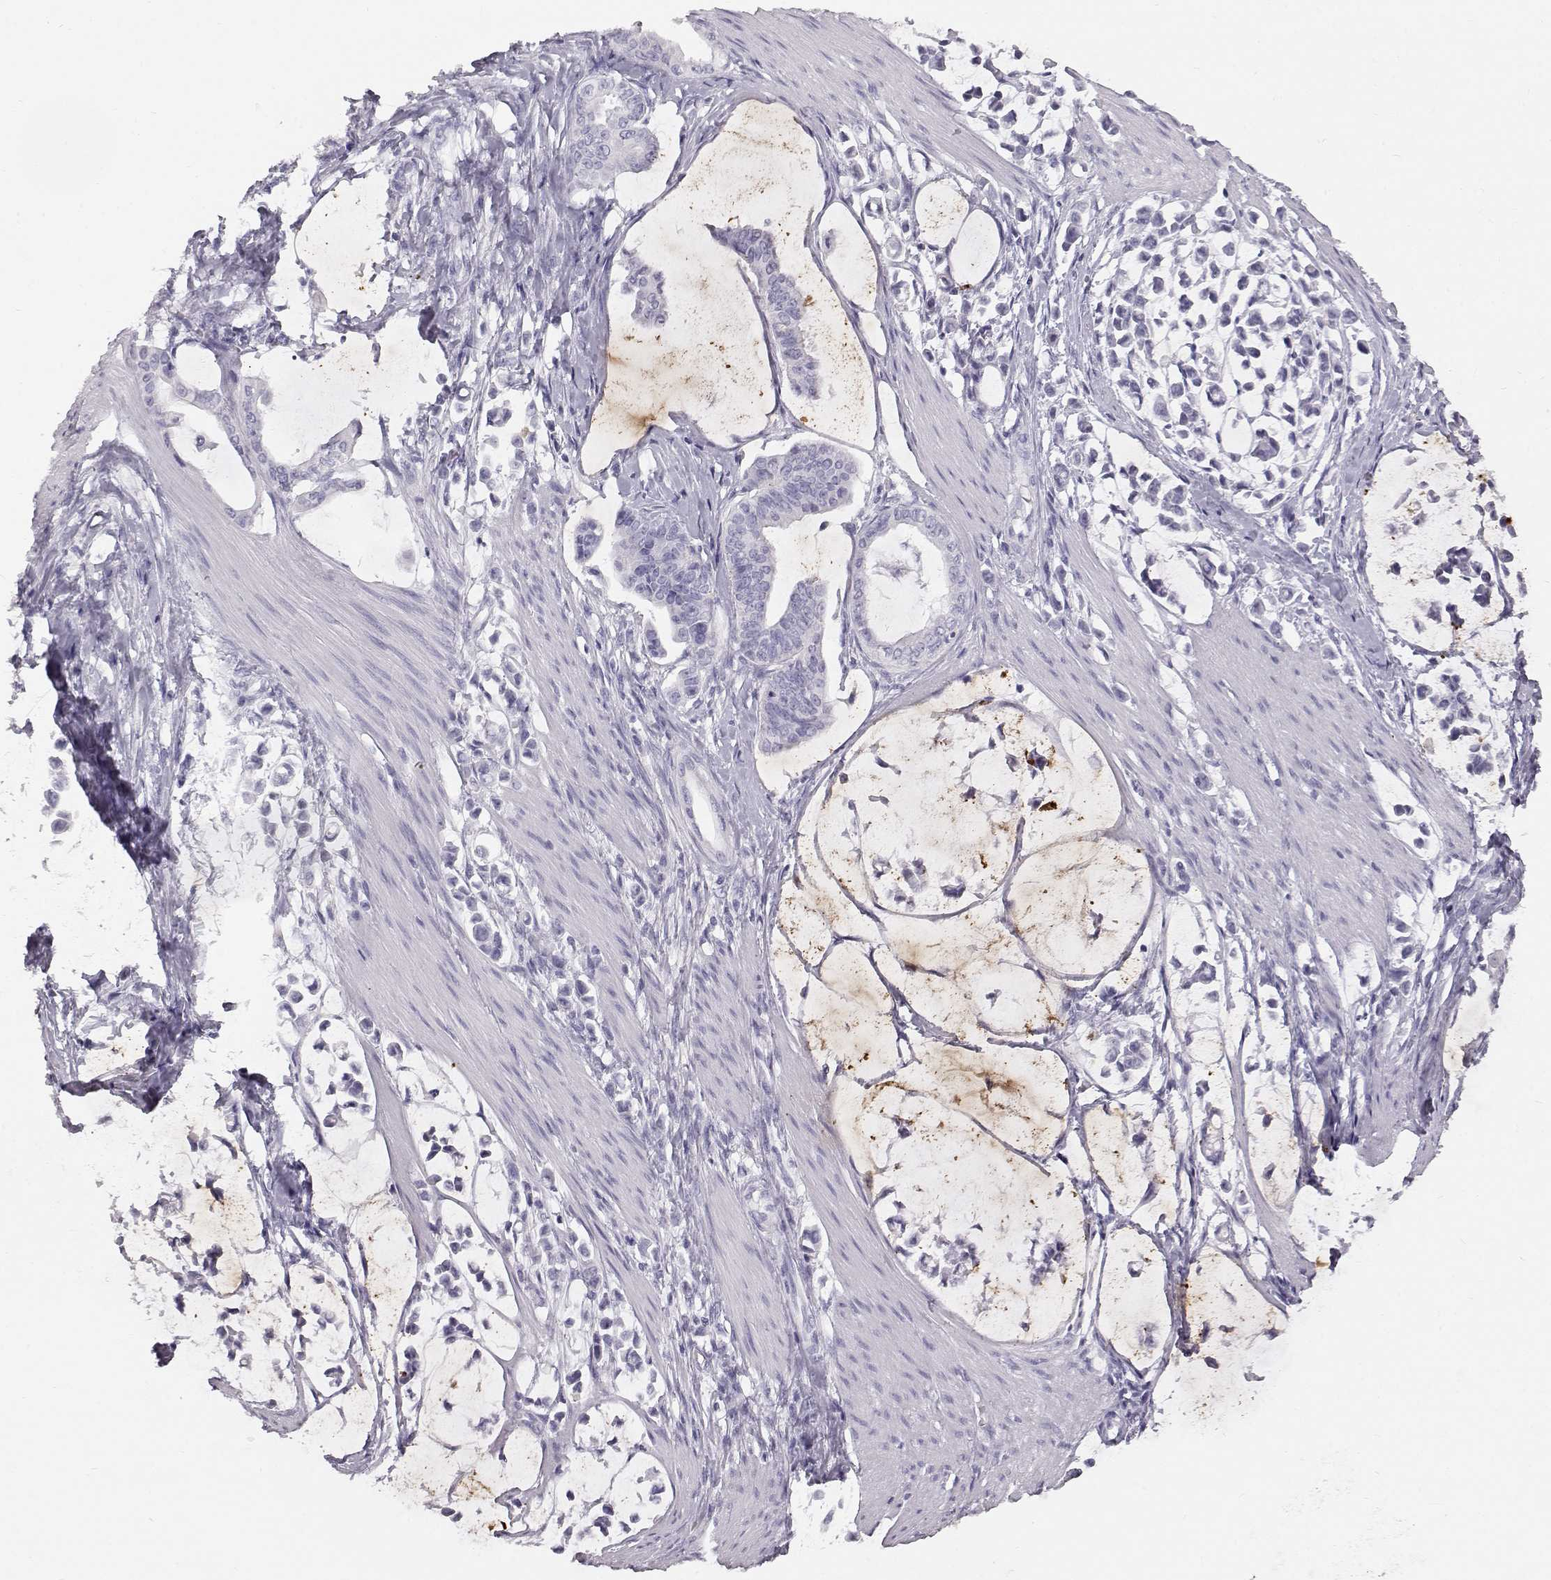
{"staining": {"intensity": "negative", "quantity": "none", "location": "none"}, "tissue": "stomach cancer", "cell_type": "Tumor cells", "image_type": "cancer", "snomed": [{"axis": "morphology", "description": "Adenocarcinoma, NOS"}, {"axis": "topography", "description": "Stomach"}], "caption": "Immunohistochemical staining of human stomach cancer displays no significant staining in tumor cells.", "gene": "KRTAP16-1", "patient": {"sex": "male", "age": 82}}